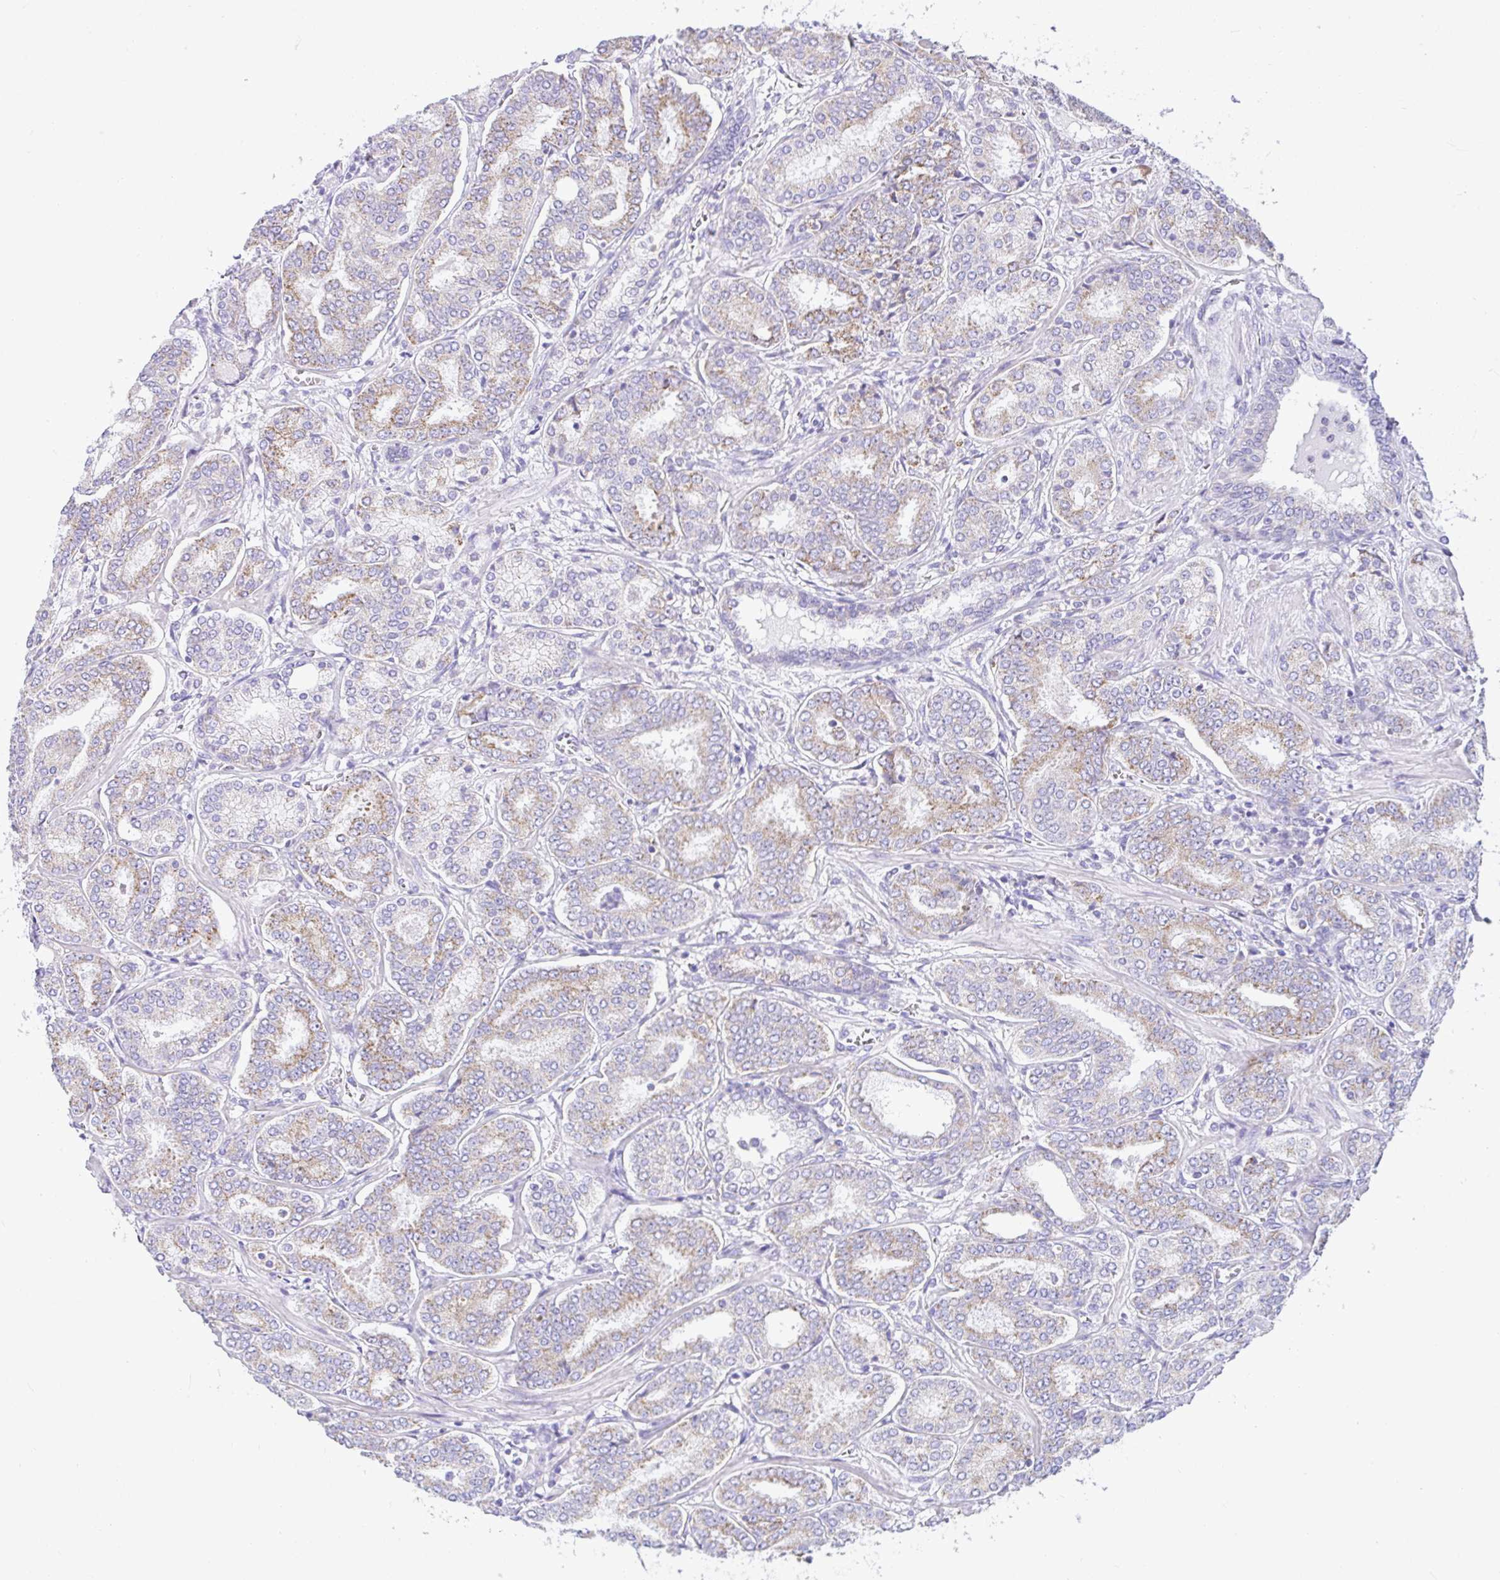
{"staining": {"intensity": "moderate", "quantity": "<25%", "location": "cytoplasmic/membranous"}, "tissue": "prostate cancer", "cell_type": "Tumor cells", "image_type": "cancer", "snomed": [{"axis": "morphology", "description": "Adenocarcinoma, High grade"}, {"axis": "topography", "description": "Prostate"}], "caption": "Protein staining of high-grade adenocarcinoma (prostate) tissue displays moderate cytoplasmic/membranous staining in approximately <25% of tumor cells.", "gene": "SLC13A1", "patient": {"sex": "male", "age": 72}}